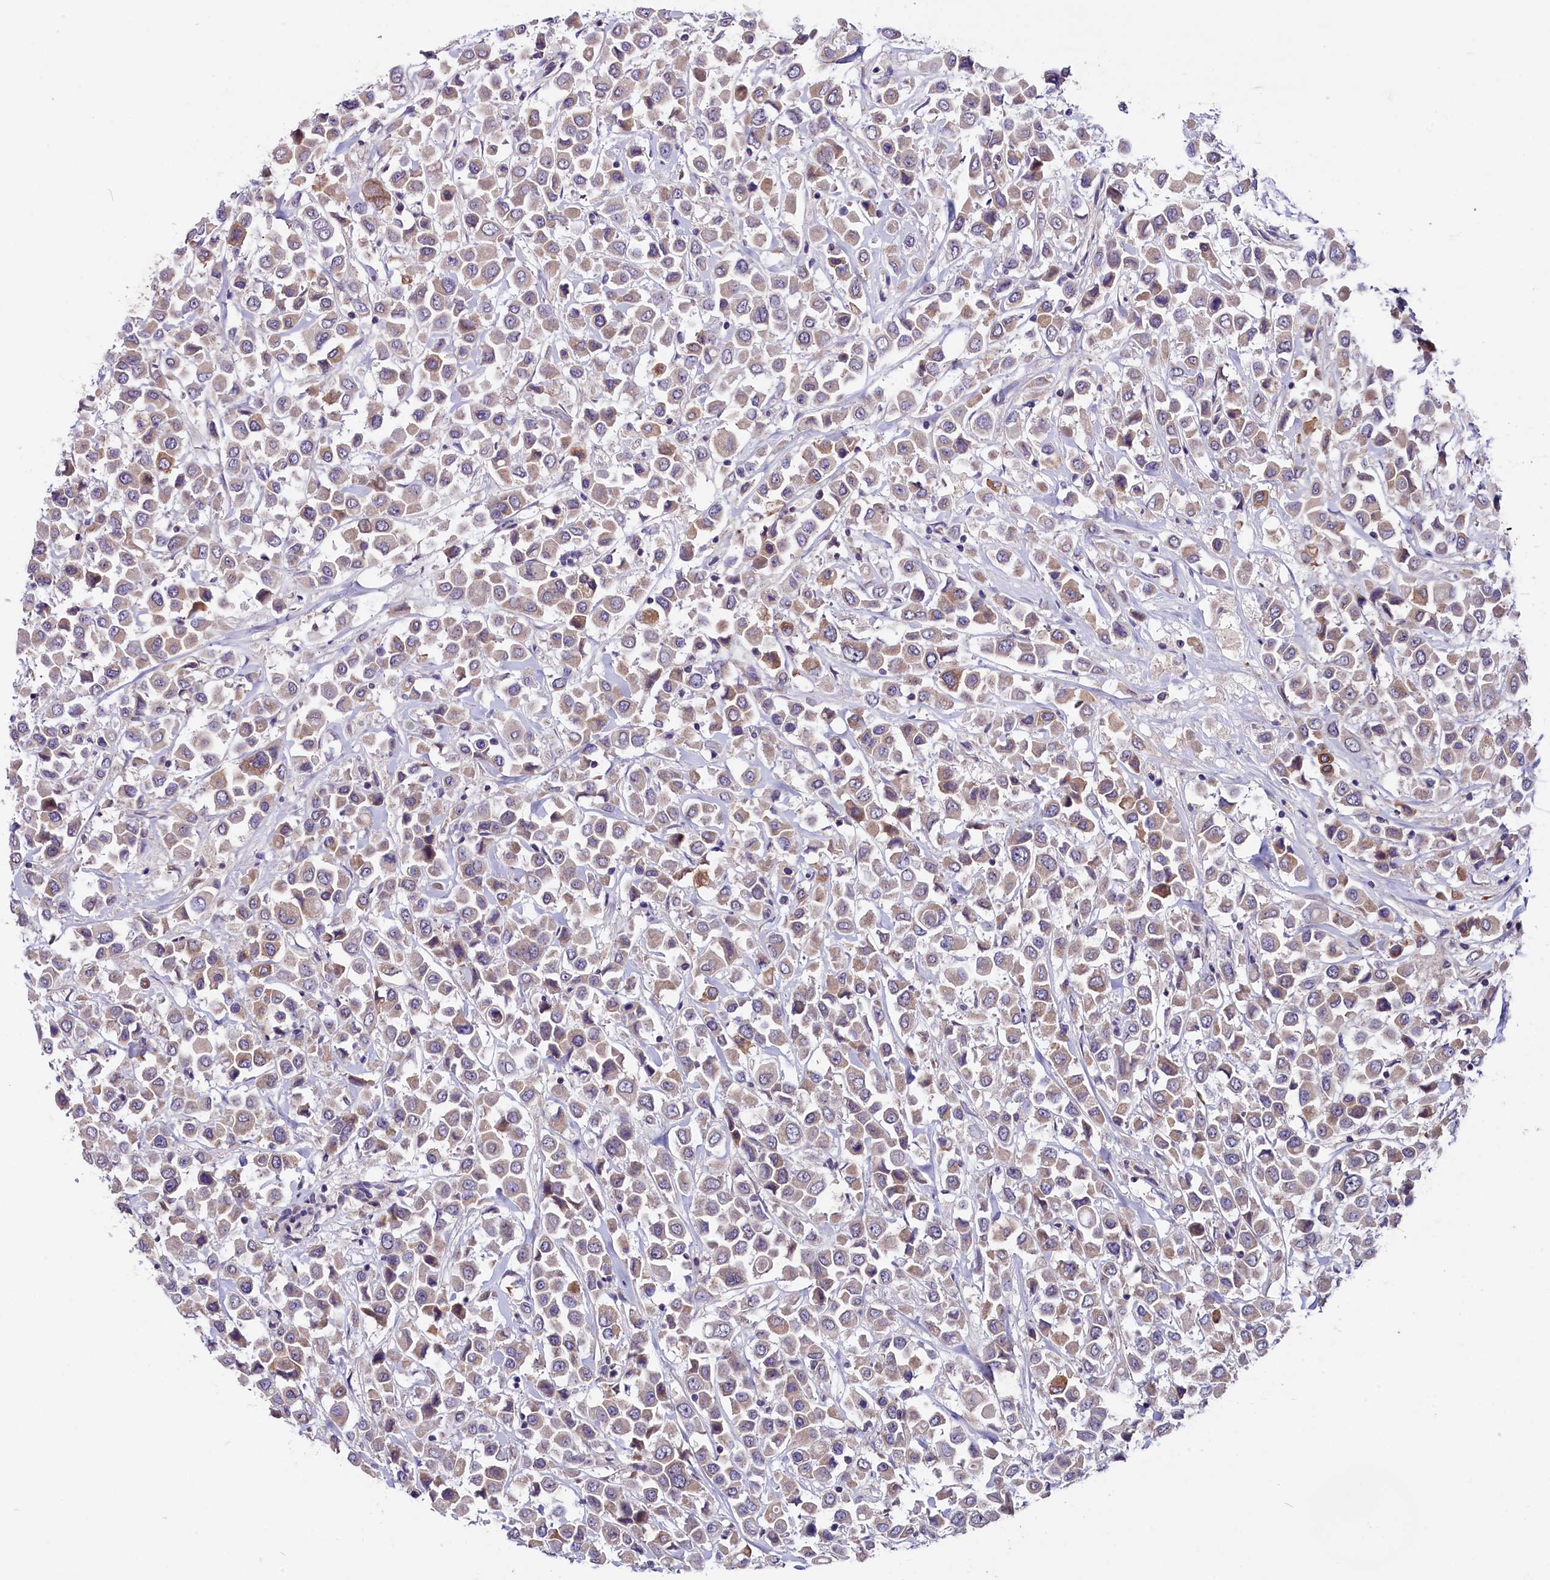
{"staining": {"intensity": "weak", "quantity": "25%-75%", "location": "cytoplasmic/membranous"}, "tissue": "breast cancer", "cell_type": "Tumor cells", "image_type": "cancer", "snomed": [{"axis": "morphology", "description": "Duct carcinoma"}, {"axis": "topography", "description": "Breast"}], "caption": "Immunohistochemical staining of human breast infiltrating ductal carcinoma exhibits low levels of weak cytoplasmic/membranous protein positivity in about 25%-75% of tumor cells.", "gene": "SLC39A6", "patient": {"sex": "female", "age": 61}}